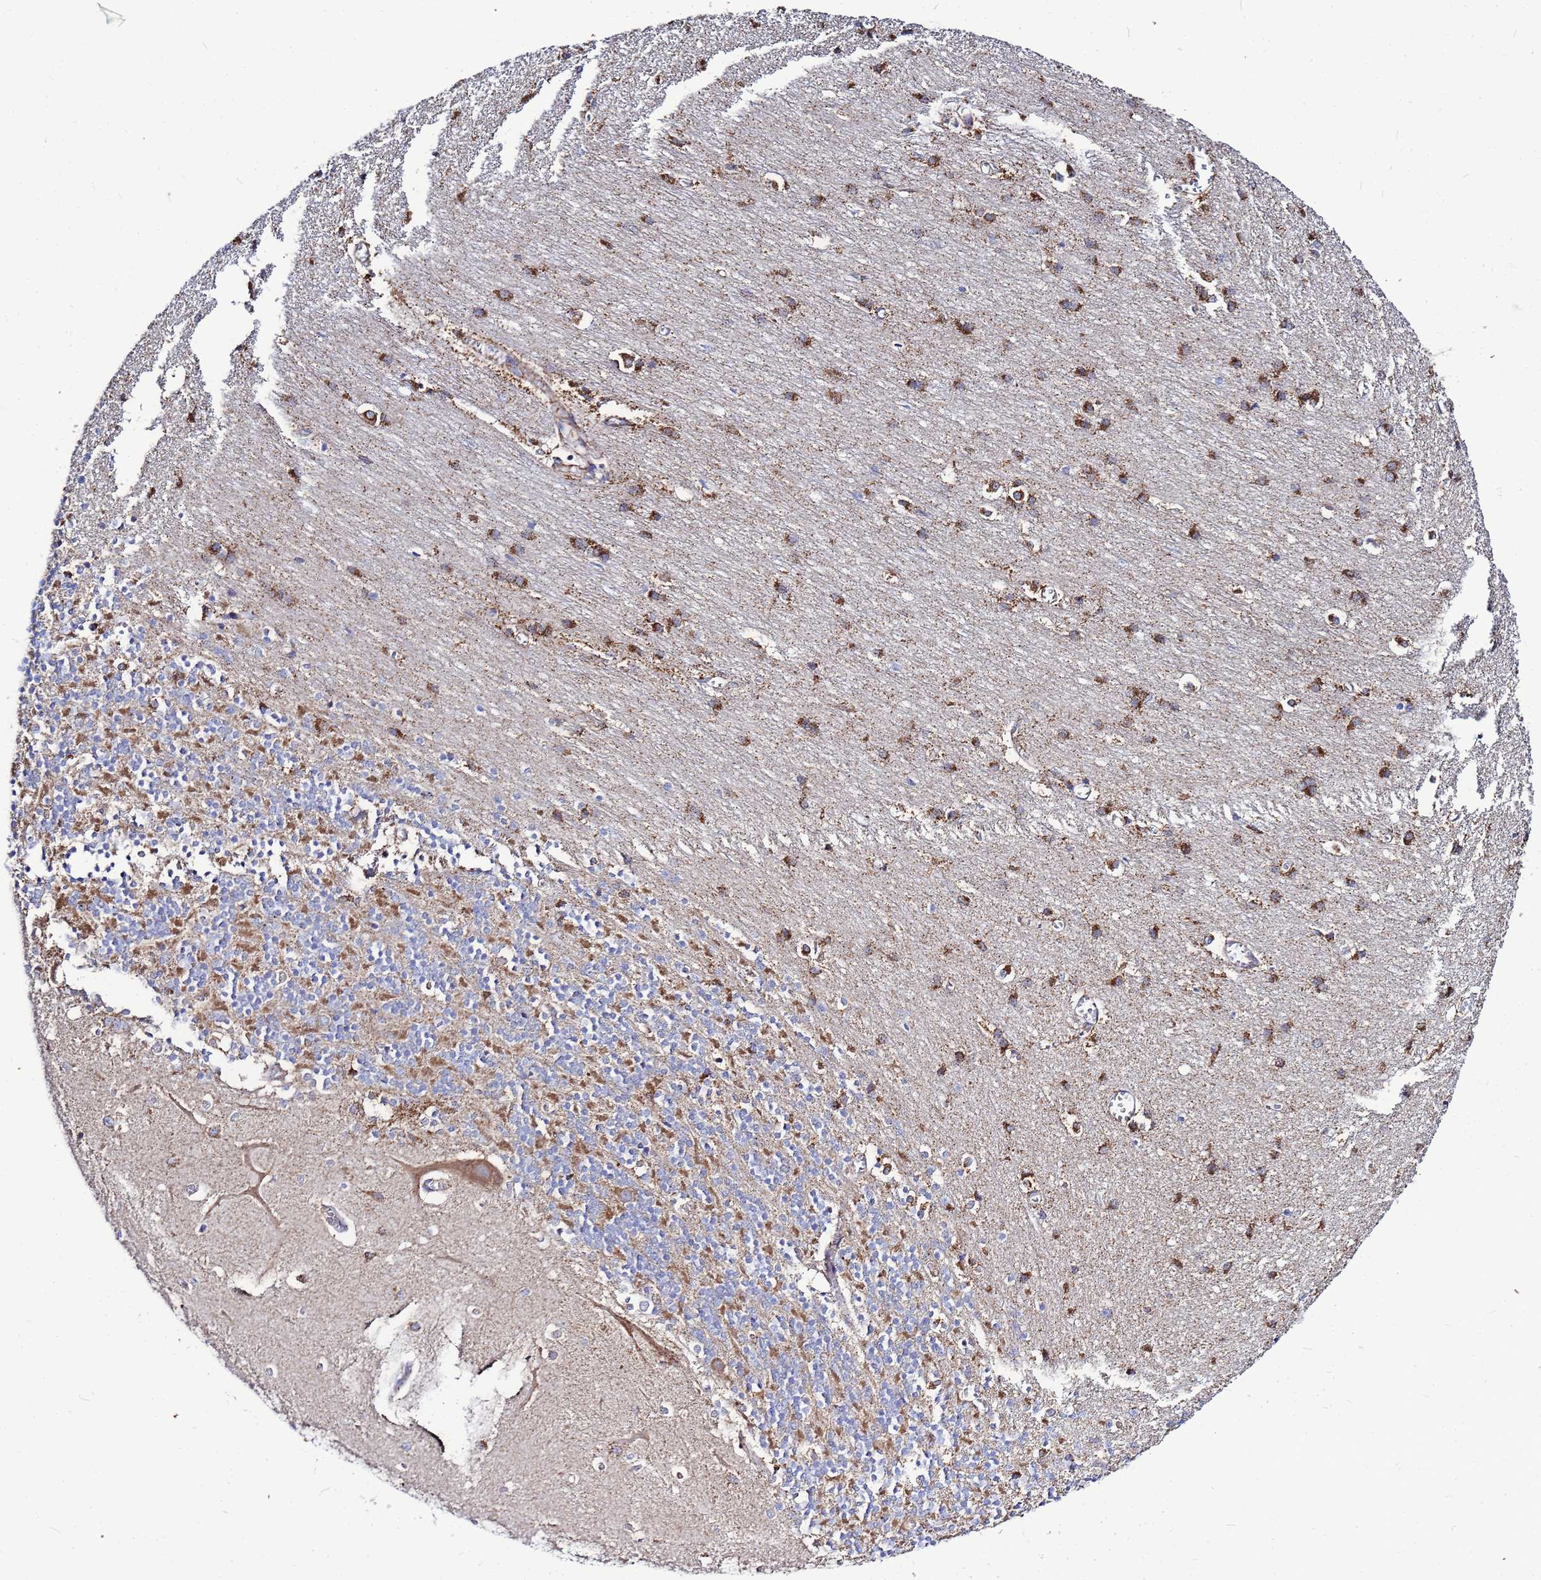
{"staining": {"intensity": "moderate", "quantity": "25%-75%", "location": "cytoplasmic/membranous"}, "tissue": "cerebellum", "cell_type": "Cells in granular layer", "image_type": "normal", "snomed": [{"axis": "morphology", "description": "Normal tissue, NOS"}, {"axis": "topography", "description": "Cerebellum"}], "caption": "A brown stain labels moderate cytoplasmic/membranous staining of a protein in cells in granular layer of normal cerebellum.", "gene": "FAHD2A", "patient": {"sex": "male", "age": 37}}